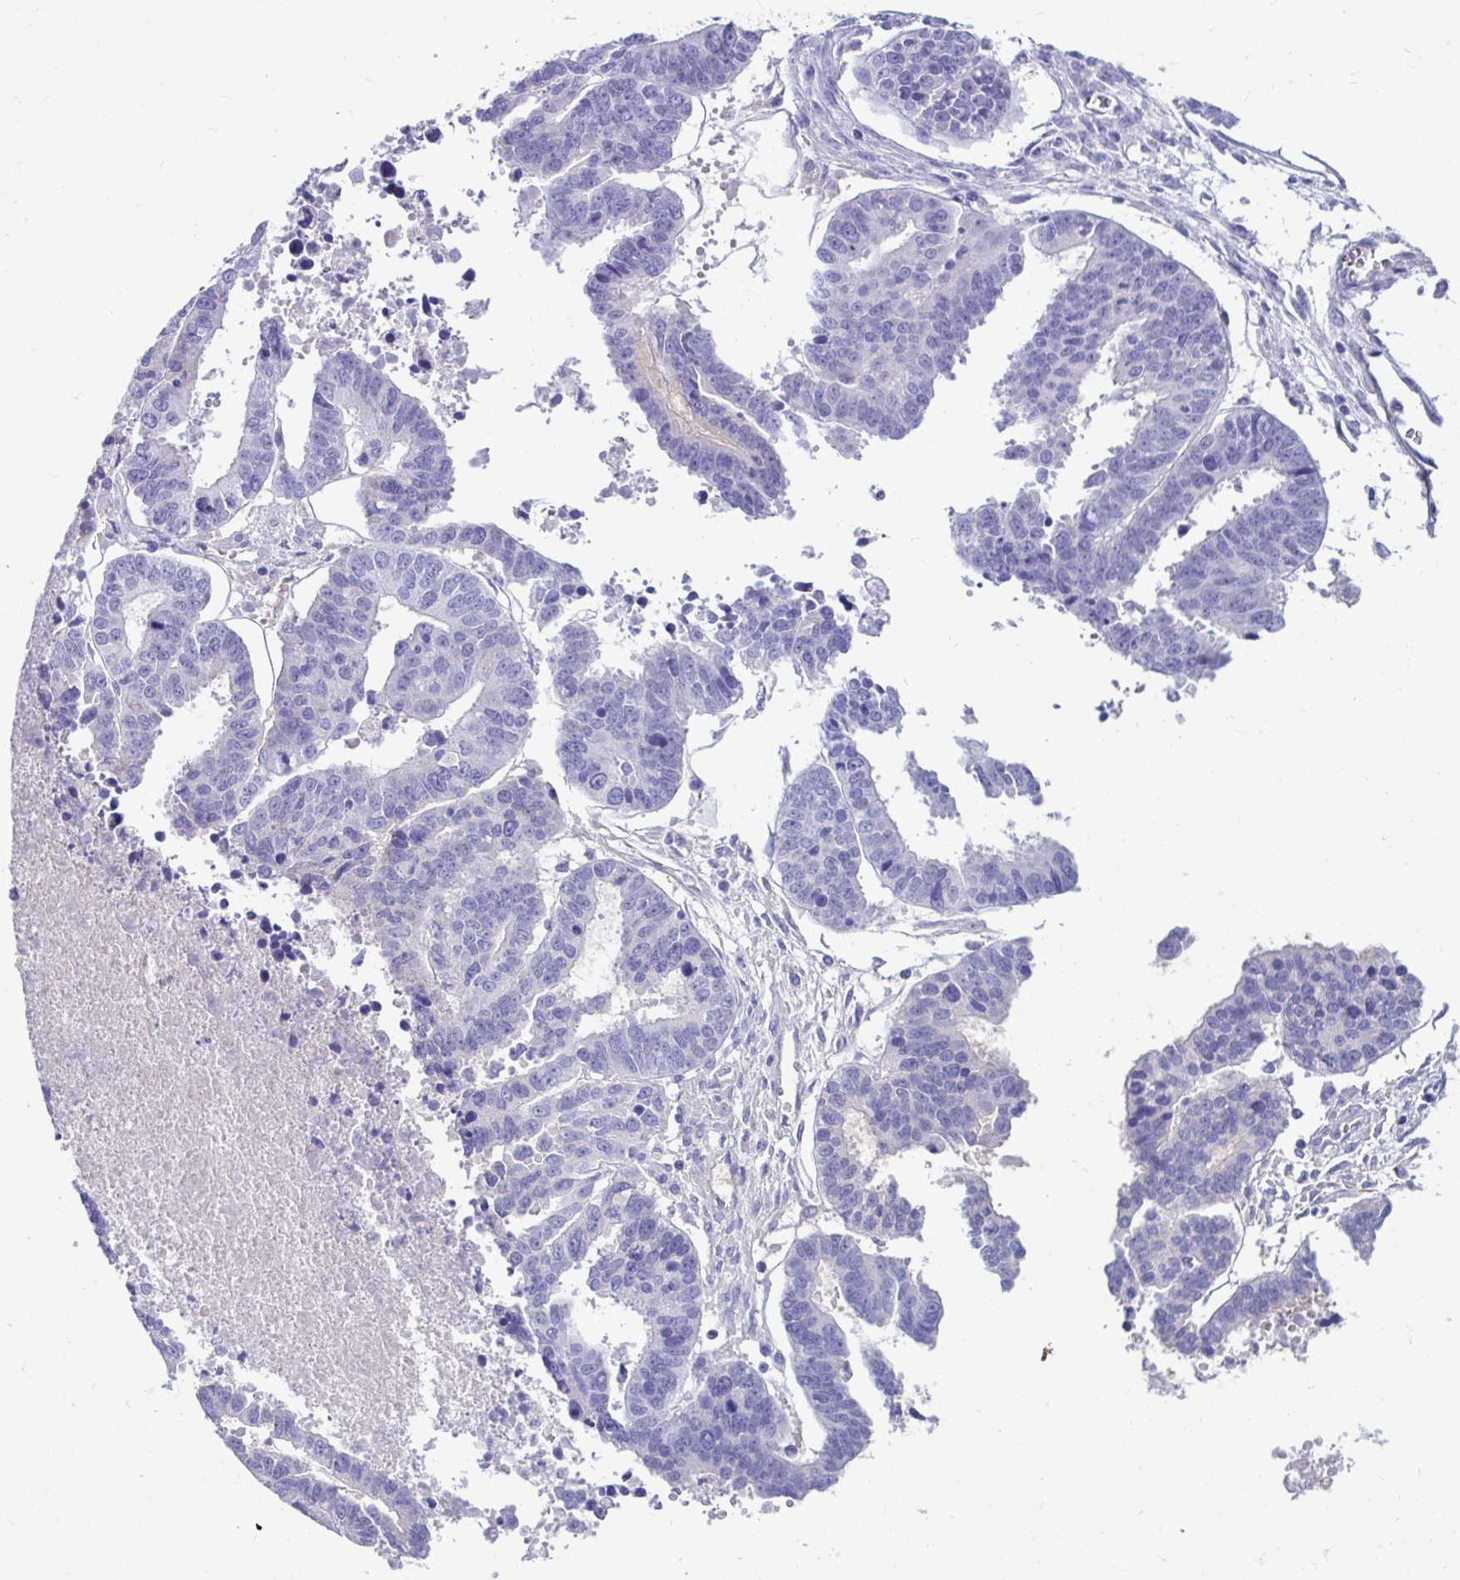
{"staining": {"intensity": "negative", "quantity": "none", "location": "none"}, "tissue": "ovarian cancer", "cell_type": "Tumor cells", "image_type": "cancer", "snomed": [{"axis": "morphology", "description": "Carcinoma, endometroid"}, {"axis": "morphology", "description": "Cystadenocarcinoma, serous, NOS"}, {"axis": "topography", "description": "Ovary"}], "caption": "Endometroid carcinoma (ovarian) was stained to show a protein in brown. There is no significant positivity in tumor cells.", "gene": "SMIM9", "patient": {"sex": "female", "age": 45}}